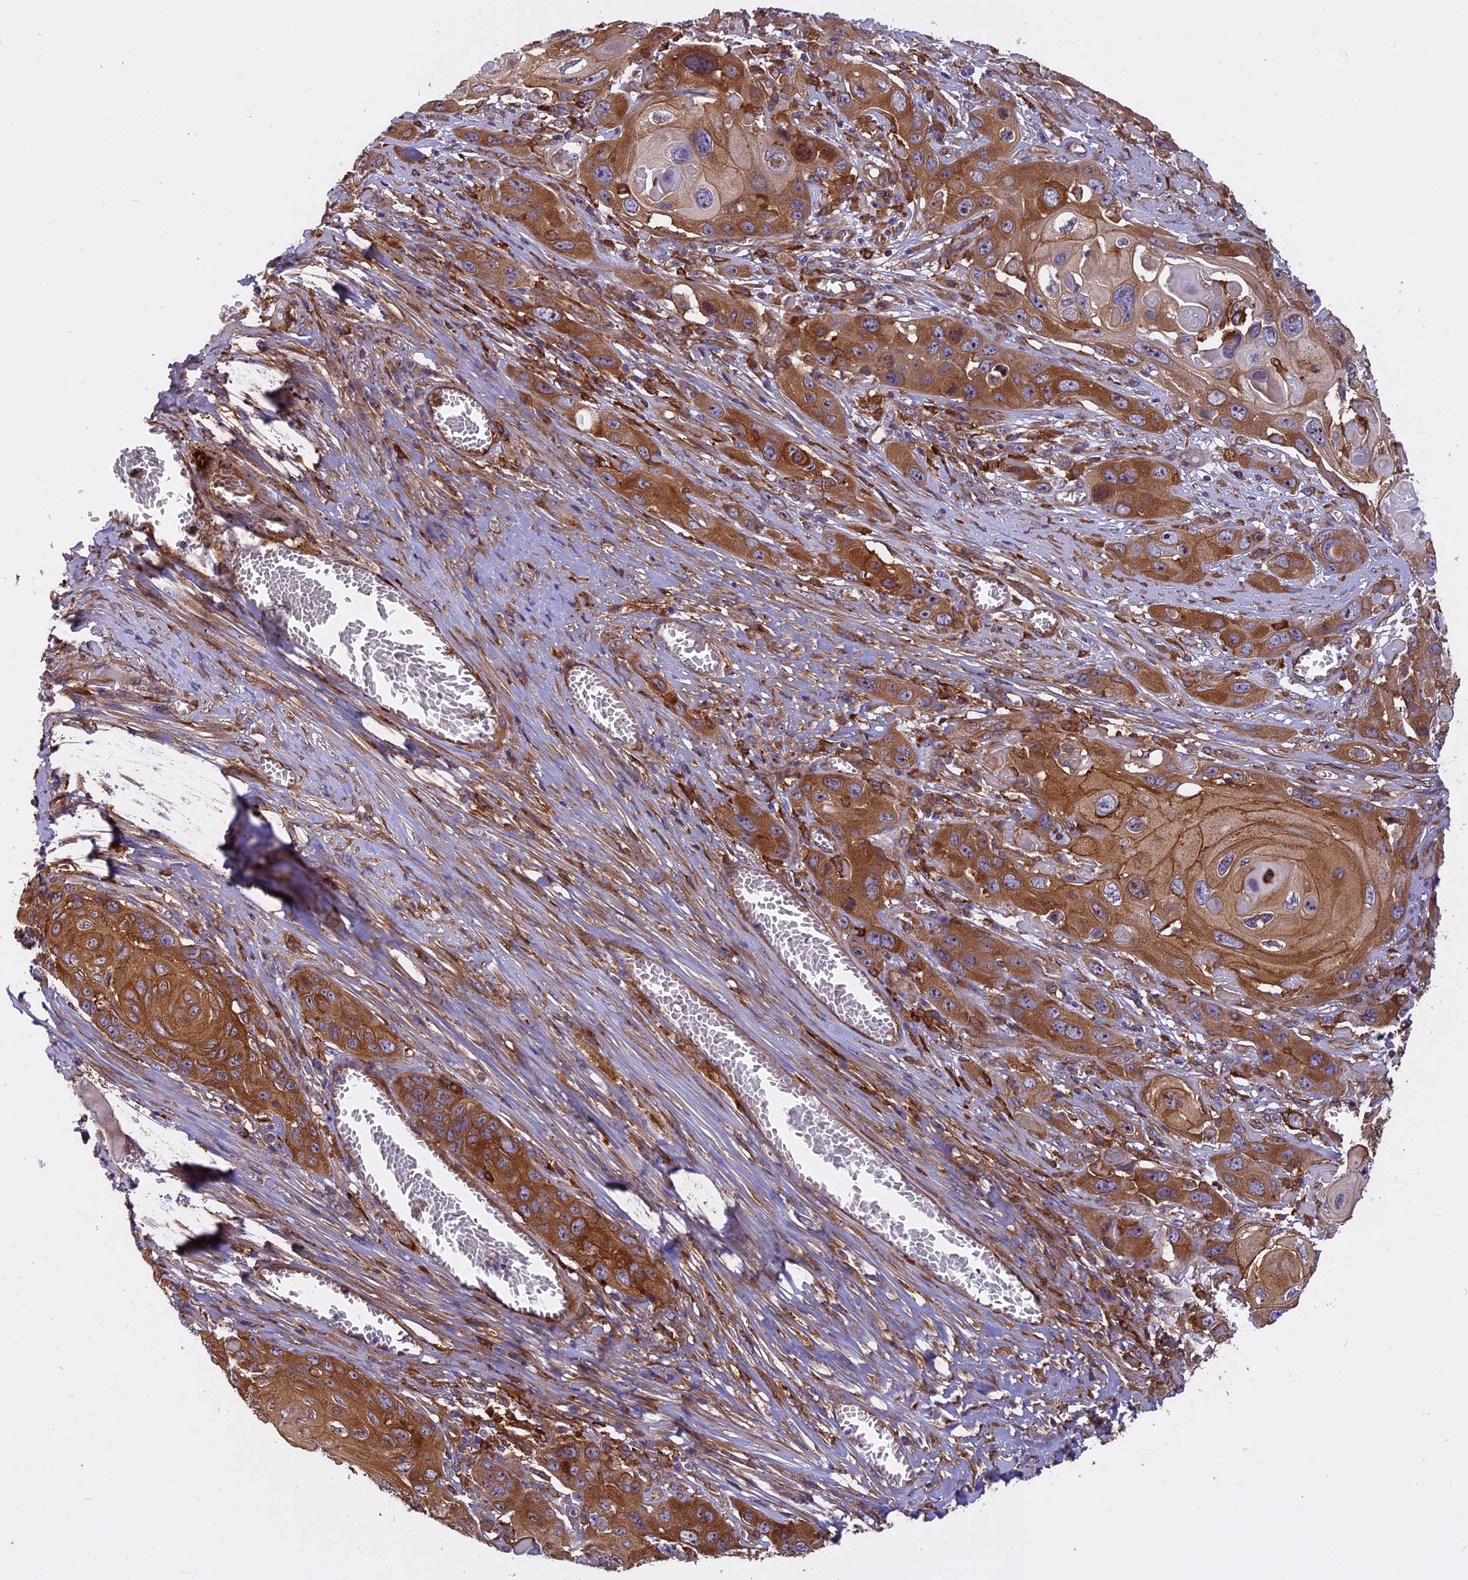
{"staining": {"intensity": "strong", "quantity": ">75%", "location": "cytoplasmic/membranous"}, "tissue": "skin cancer", "cell_type": "Tumor cells", "image_type": "cancer", "snomed": [{"axis": "morphology", "description": "Squamous cell carcinoma, NOS"}, {"axis": "topography", "description": "Skin"}], "caption": "Strong cytoplasmic/membranous protein positivity is identified in about >75% of tumor cells in squamous cell carcinoma (skin).", "gene": "EHBP1L1", "patient": {"sex": "male", "age": 55}}